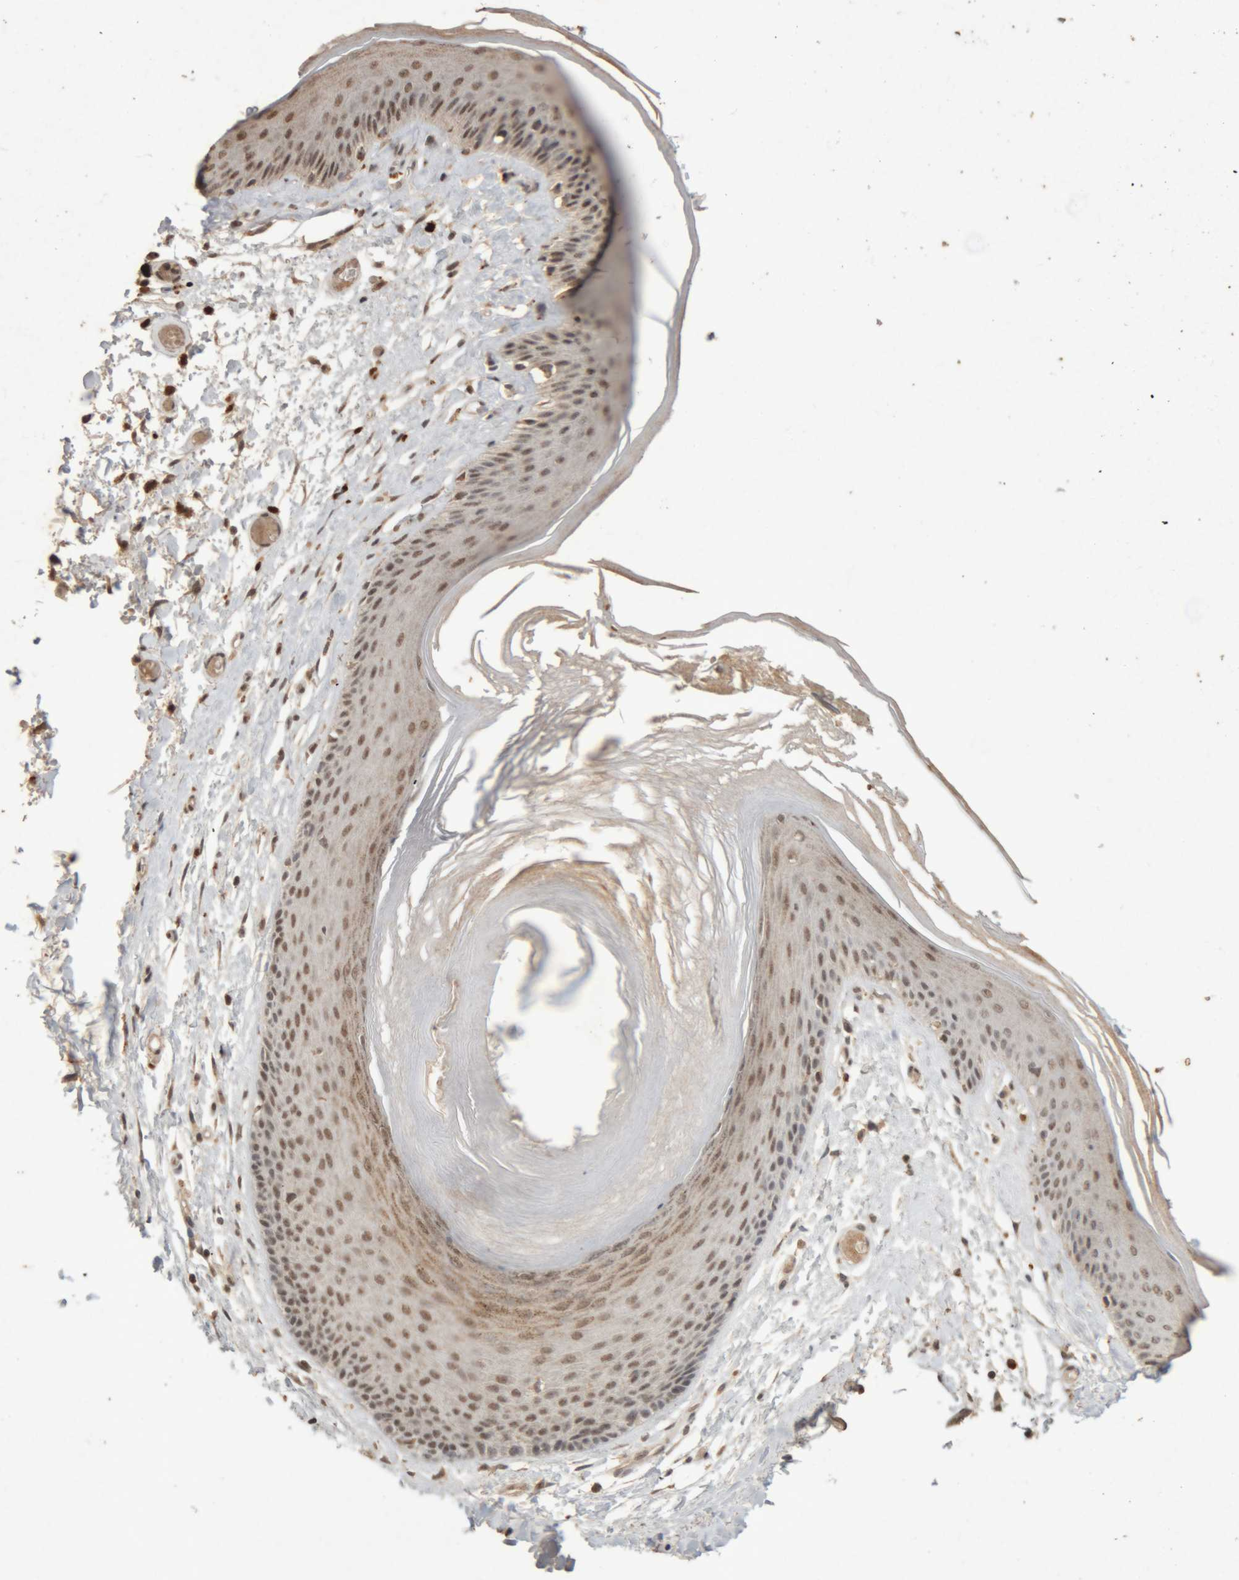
{"staining": {"intensity": "moderate", "quantity": ">75%", "location": "nuclear"}, "tissue": "skin", "cell_type": "Epidermal cells", "image_type": "normal", "snomed": [{"axis": "morphology", "description": "Normal tissue, NOS"}, {"axis": "topography", "description": "Vulva"}], "caption": "Epidermal cells demonstrate medium levels of moderate nuclear expression in about >75% of cells in normal skin.", "gene": "KEAP1", "patient": {"sex": "female", "age": 73}}